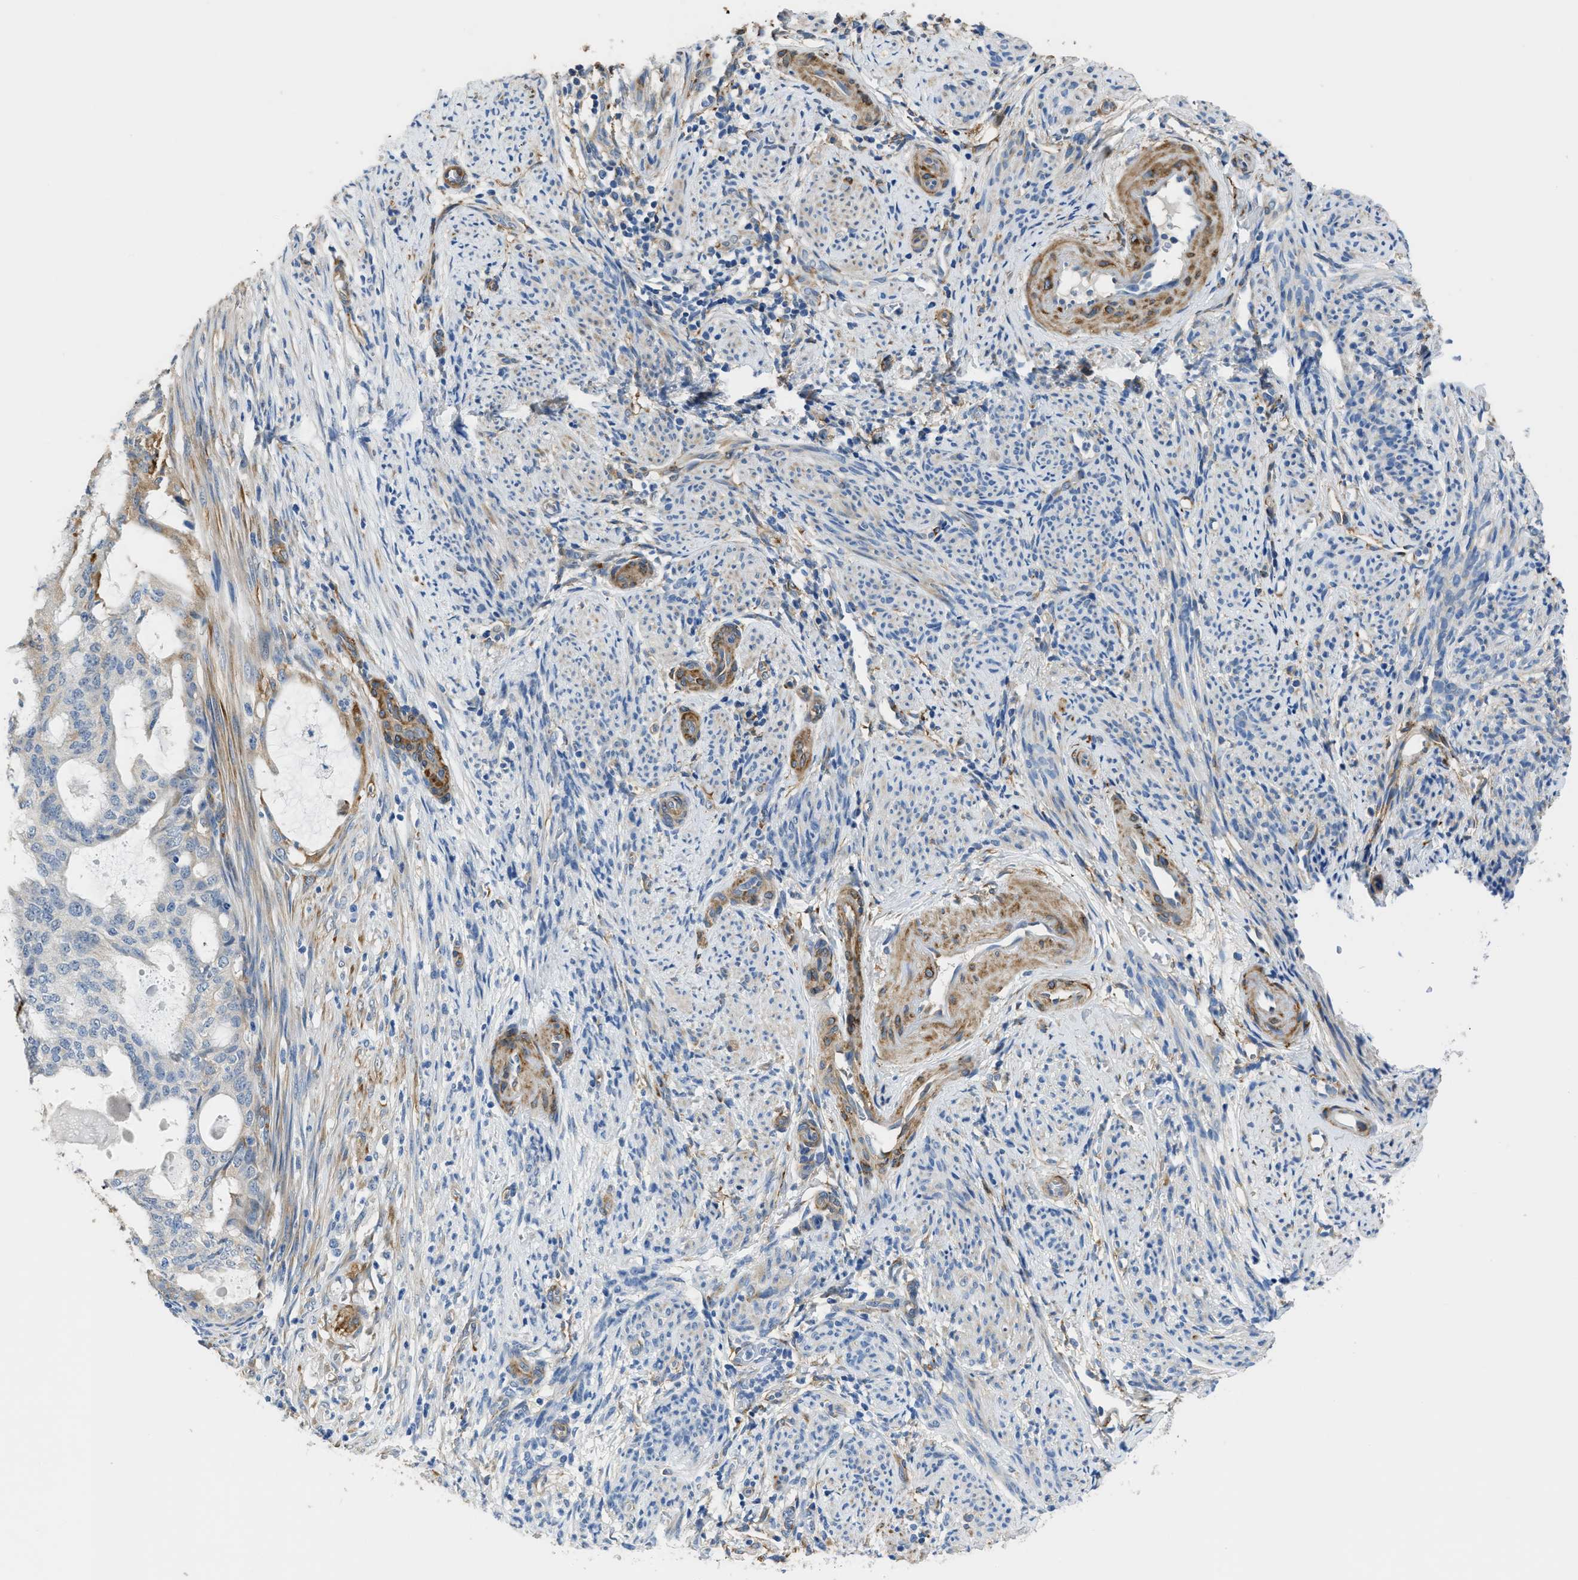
{"staining": {"intensity": "moderate", "quantity": "<25%", "location": "cytoplasmic/membranous"}, "tissue": "endometrial cancer", "cell_type": "Tumor cells", "image_type": "cancer", "snomed": [{"axis": "morphology", "description": "Adenocarcinoma, NOS"}, {"axis": "topography", "description": "Endometrium"}], "caption": "Tumor cells display low levels of moderate cytoplasmic/membranous staining in about <25% of cells in endometrial cancer.", "gene": "ZSWIM5", "patient": {"sex": "female", "age": 58}}